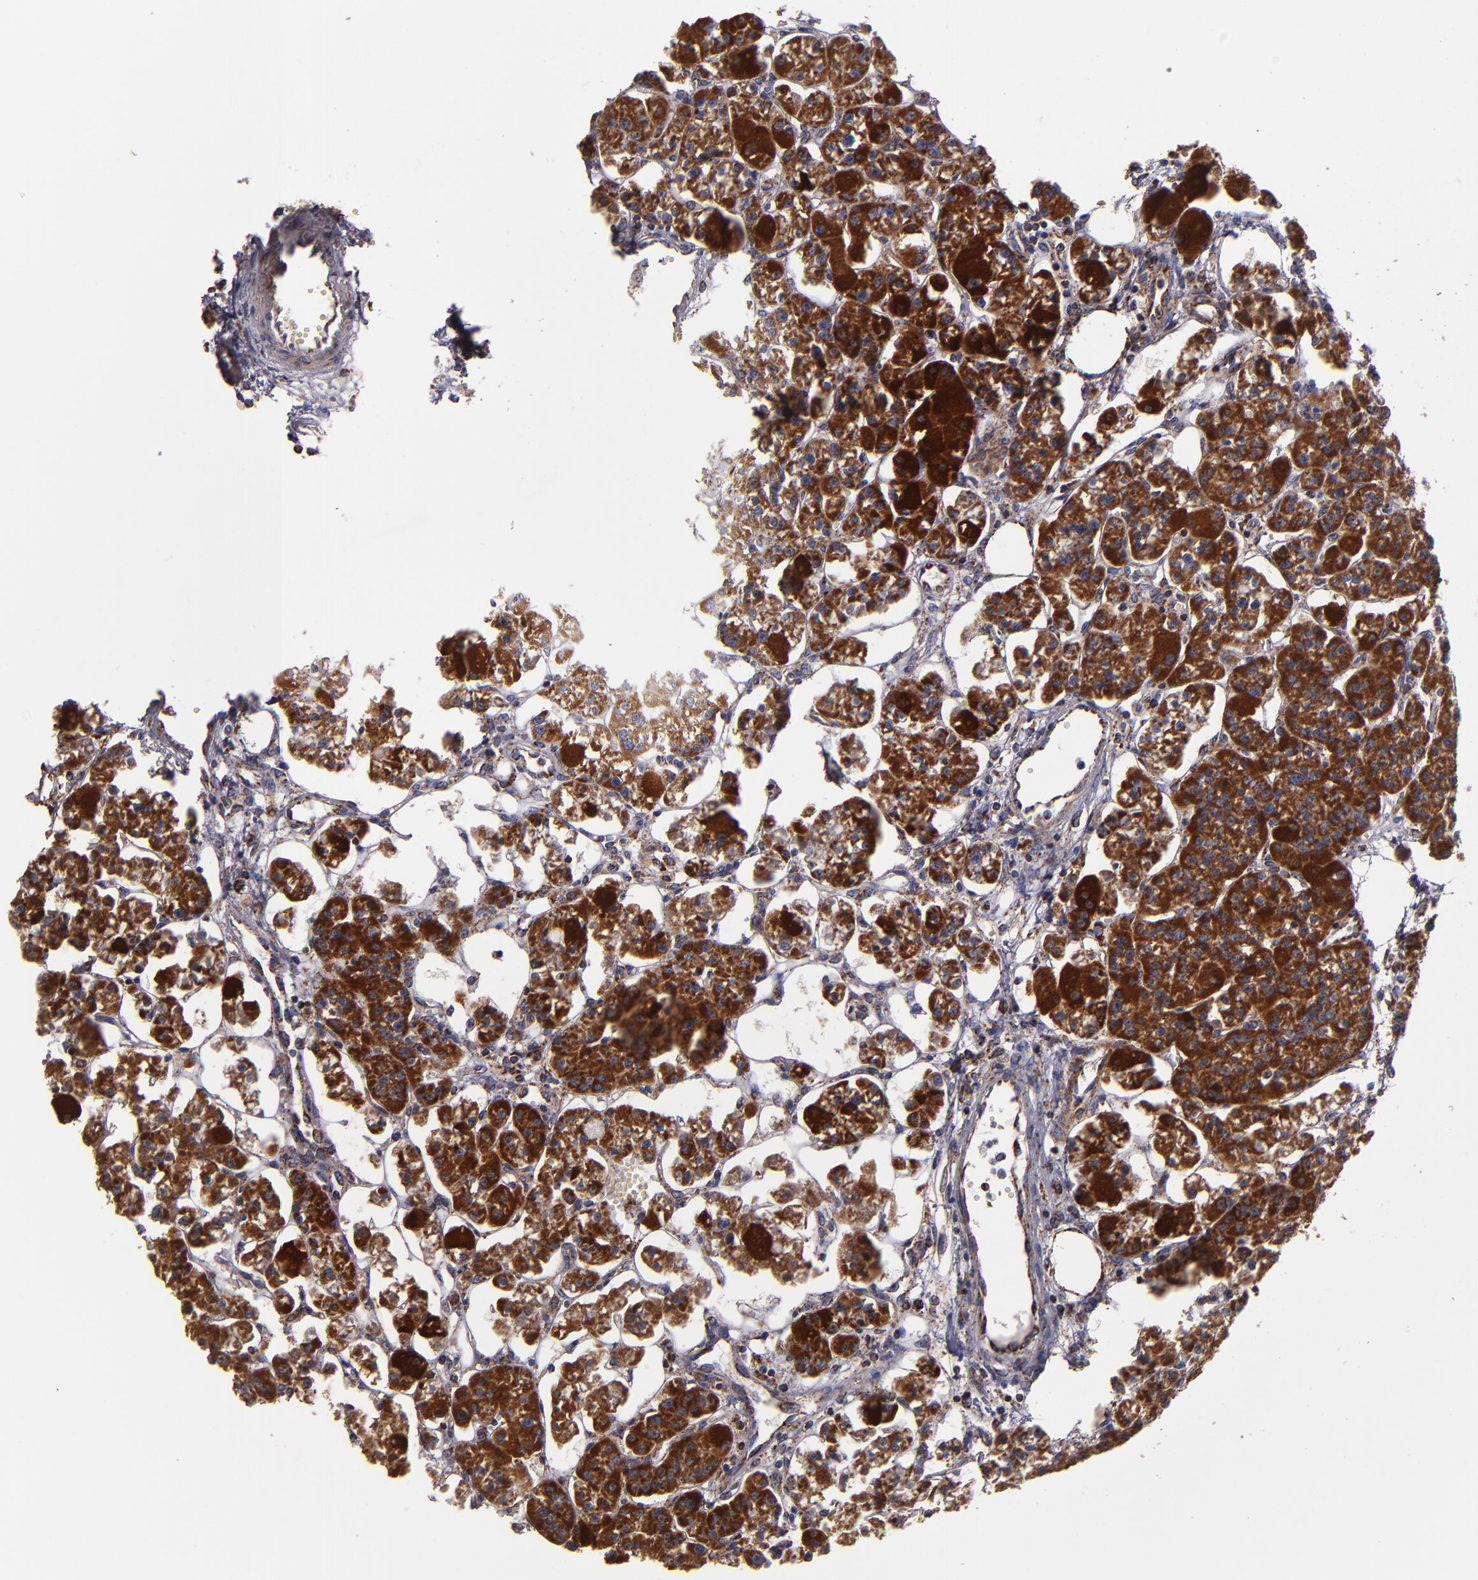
{"staining": {"intensity": "strong", "quantity": ">75%", "location": "cytoplasmic/membranous"}, "tissue": "parathyroid gland", "cell_type": "Glandular cells", "image_type": "normal", "snomed": [{"axis": "morphology", "description": "Normal tissue, NOS"}, {"axis": "topography", "description": "Parathyroid gland"}], "caption": "Protein expression by immunohistochemistry reveals strong cytoplasmic/membranous expression in approximately >75% of glandular cells in unremarkable parathyroid gland.", "gene": "CLTA", "patient": {"sex": "female", "age": 58}}